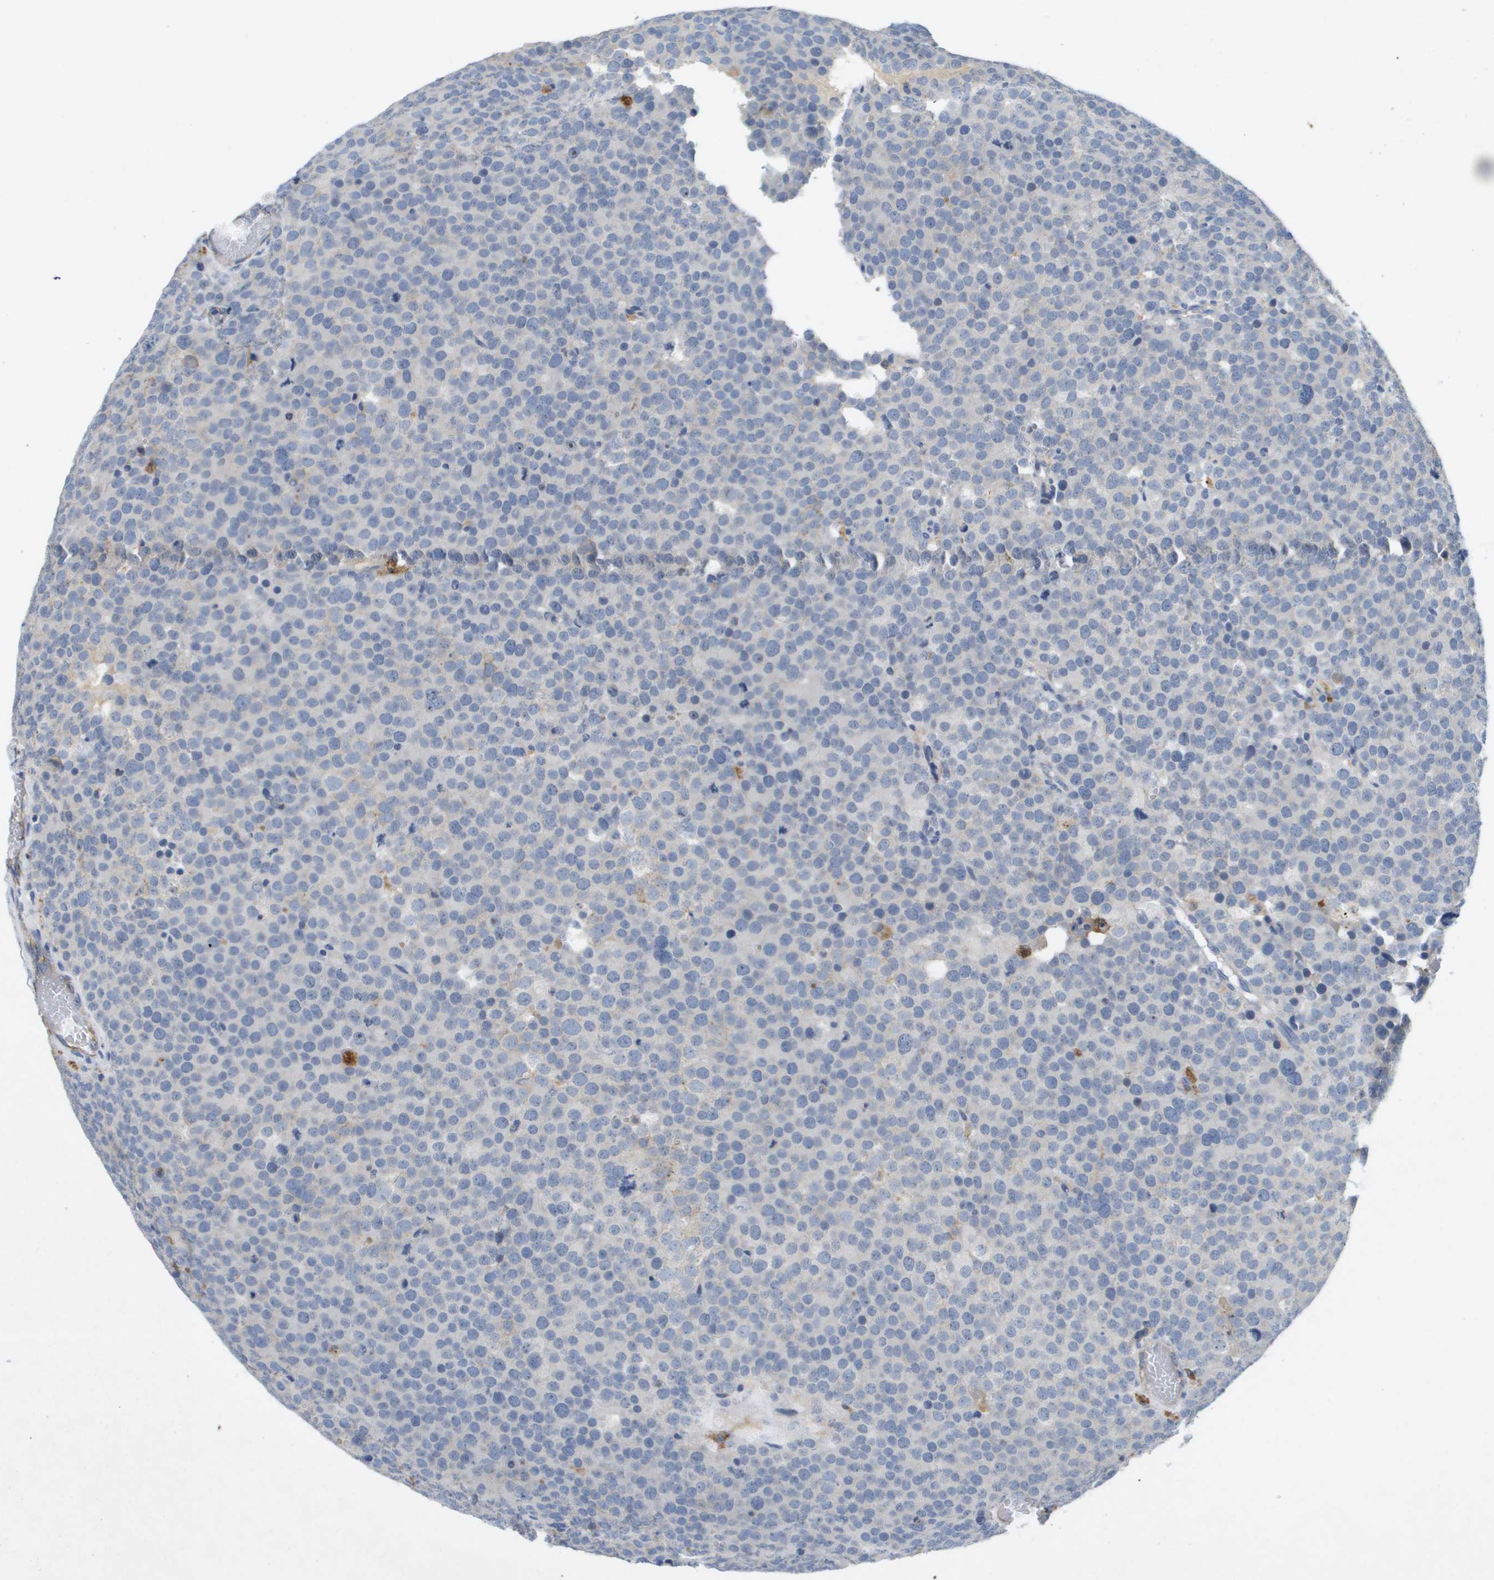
{"staining": {"intensity": "negative", "quantity": "none", "location": "none"}, "tissue": "testis cancer", "cell_type": "Tumor cells", "image_type": "cancer", "snomed": [{"axis": "morphology", "description": "Normal tissue, NOS"}, {"axis": "morphology", "description": "Seminoma, NOS"}, {"axis": "topography", "description": "Testis"}], "caption": "IHC of human seminoma (testis) demonstrates no expression in tumor cells.", "gene": "LIPG", "patient": {"sex": "male", "age": 71}}